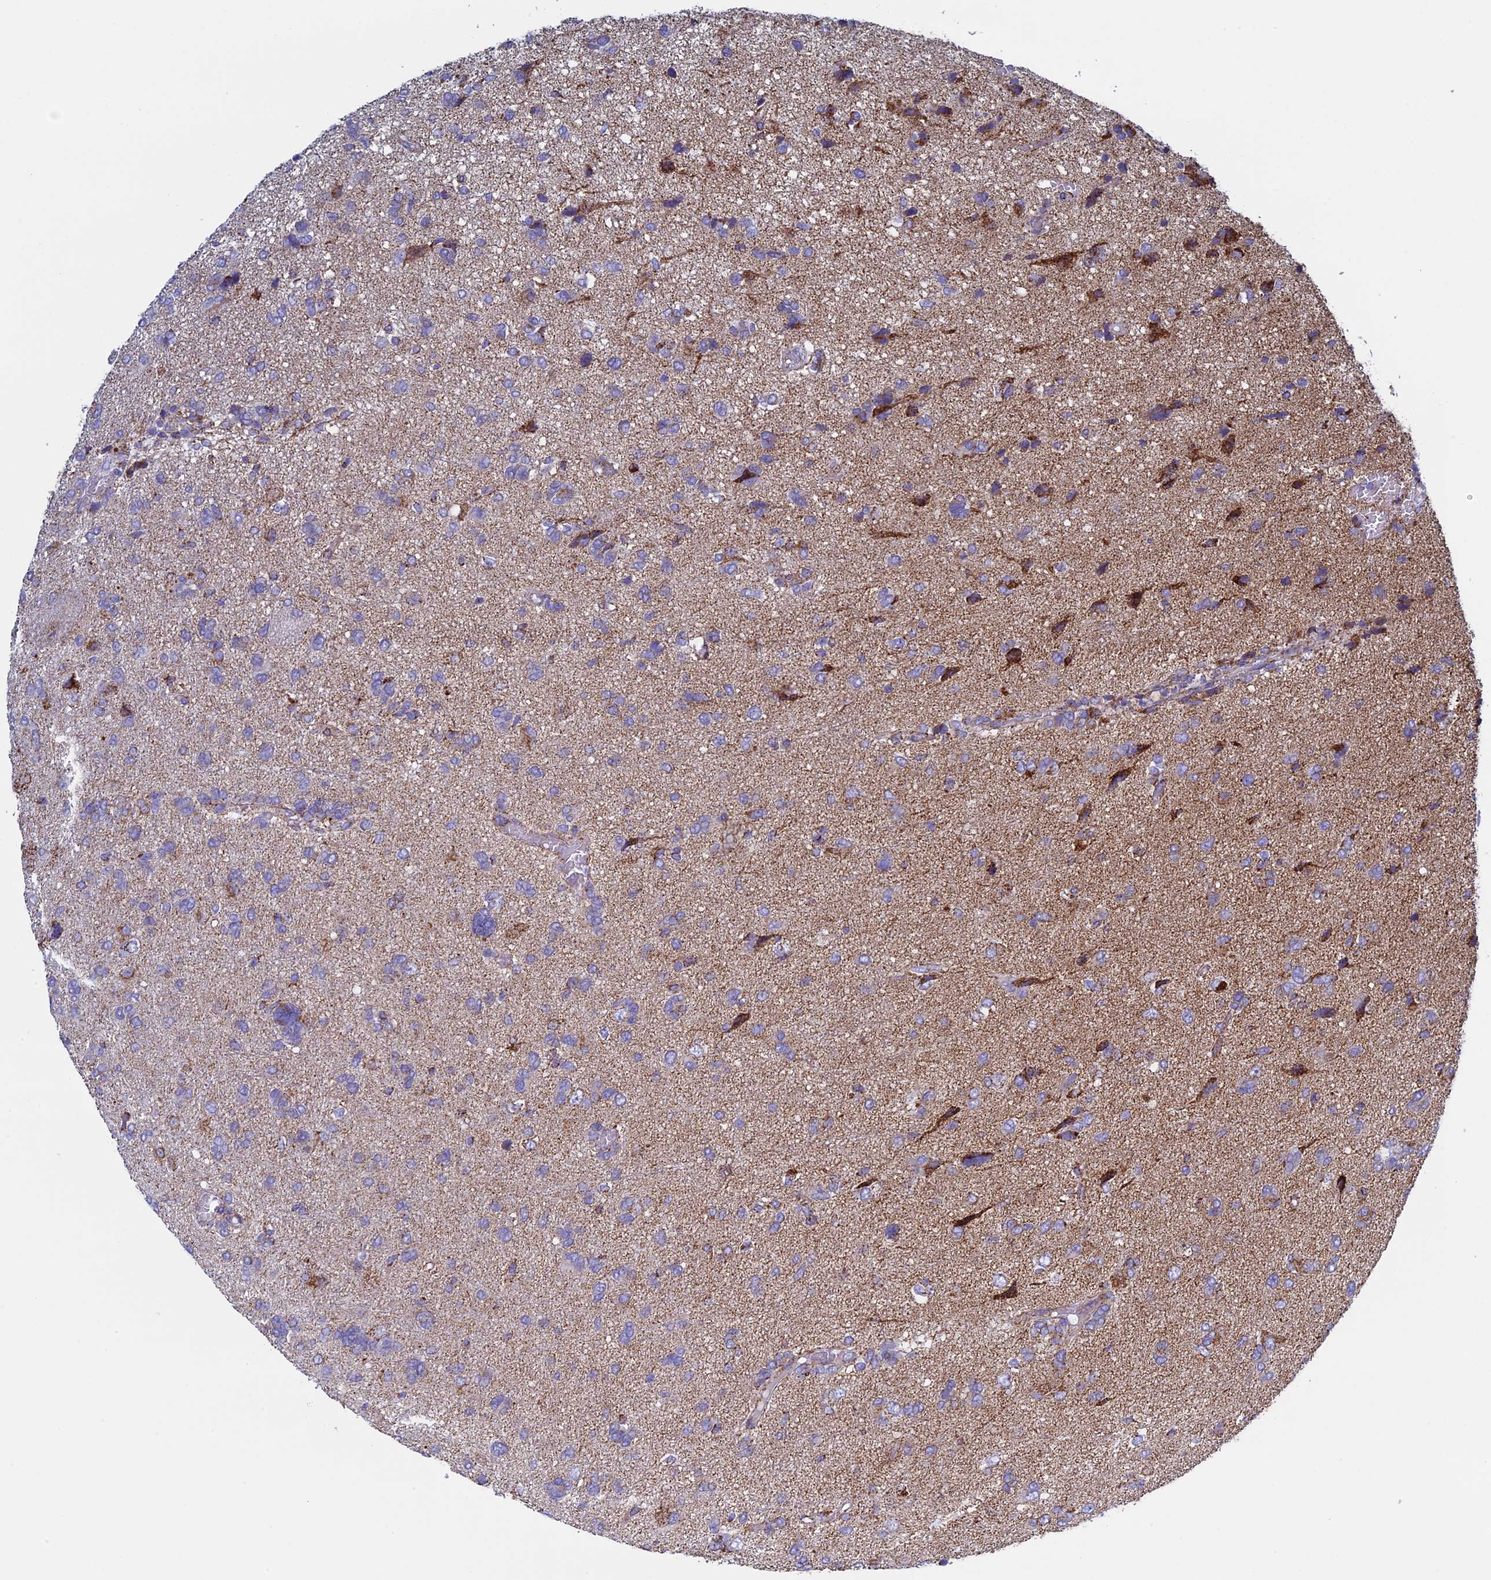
{"staining": {"intensity": "weak", "quantity": "<25%", "location": "cytoplasmic/membranous"}, "tissue": "glioma", "cell_type": "Tumor cells", "image_type": "cancer", "snomed": [{"axis": "morphology", "description": "Glioma, malignant, High grade"}, {"axis": "topography", "description": "Brain"}], "caption": "Immunohistochemical staining of malignant high-grade glioma exhibits no significant positivity in tumor cells.", "gene": "UQCRFS1", "patient": {"sex": "female", "age": 59}}